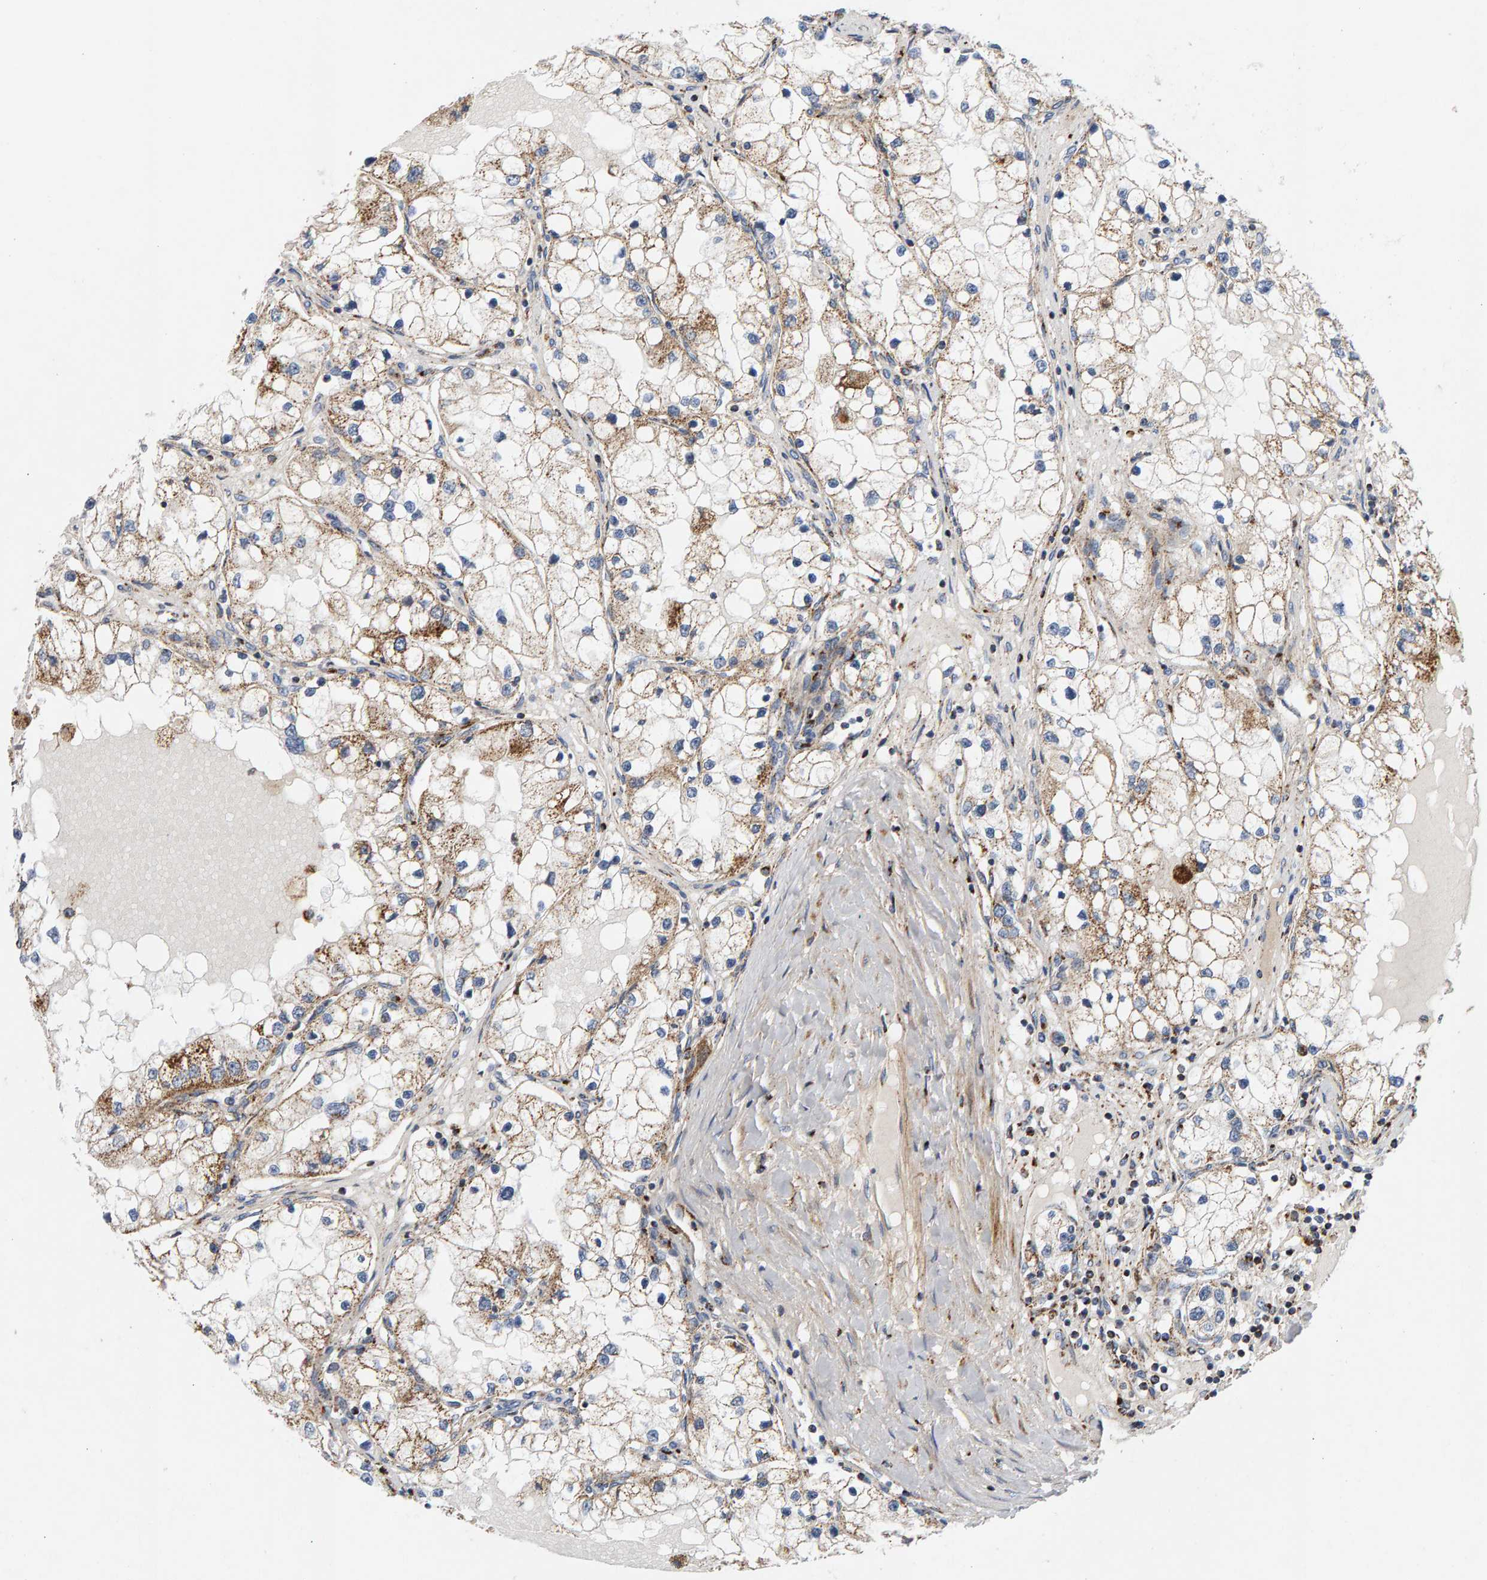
{"staining": {"intensity": "moderate", "quantity": ">75%", "location": "cytoplasmic/membranous"}, "tissue": "renal cancer", "cell_type": "Tumor cells", "image_type": "cancer", "snomed": [{"axis": "morphology", "description": "Adenocarcinoma, NOS"}, {"axis": "topography", "description": "Kidney"}], "caption": "Immunohistochemical staining of human adenocarcinoma (renal) shows medium levels of moderate cytoplasmic/membranous expression in about >75% of tumor cells.", "gene": "GGTA1", "patient": {"sex": "male", "age": 68}}